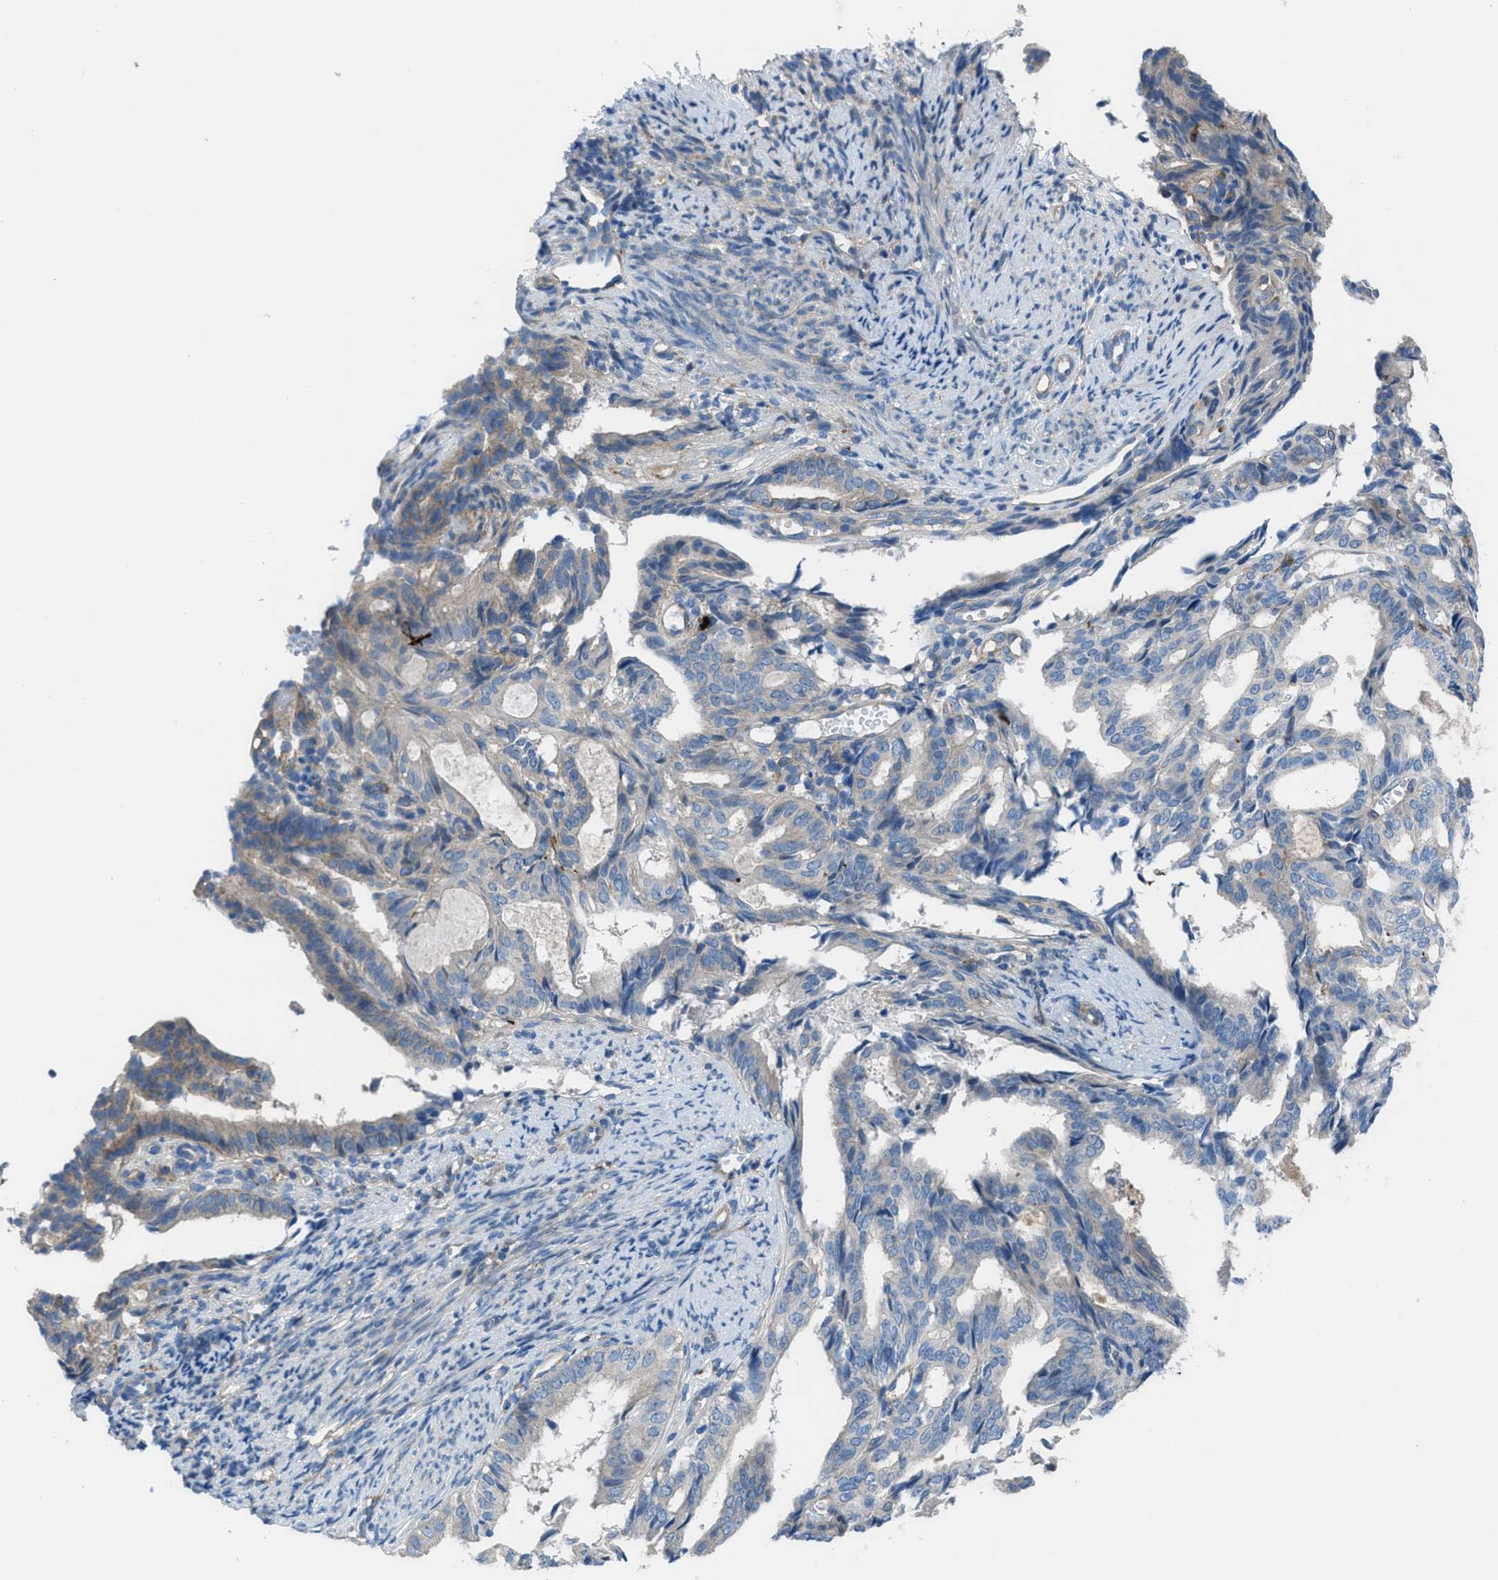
{"staining": {"intensity": "weak", "quantity": "25%-75%", "location": "cytoplasmic/membranous"}, "tissue": "endometrial cancer", "cell_type": "Tumor cells", "image_type": "cancer", "snomed": [{"axis": "morphology", "description": "Adenocarcinoma, NOS"}, {"axis": "topography", "description": "Endometrium"}], "caption": "Endometrial cancer (adenocarcinoma) tissue demonstrates weak cytoplasmic/membranous positivity in about 25%-75% of tumor cells, visualized by immunohistochemistry.", "gene": "EGFR", "patient": {"sex": "female", "age": 58}}